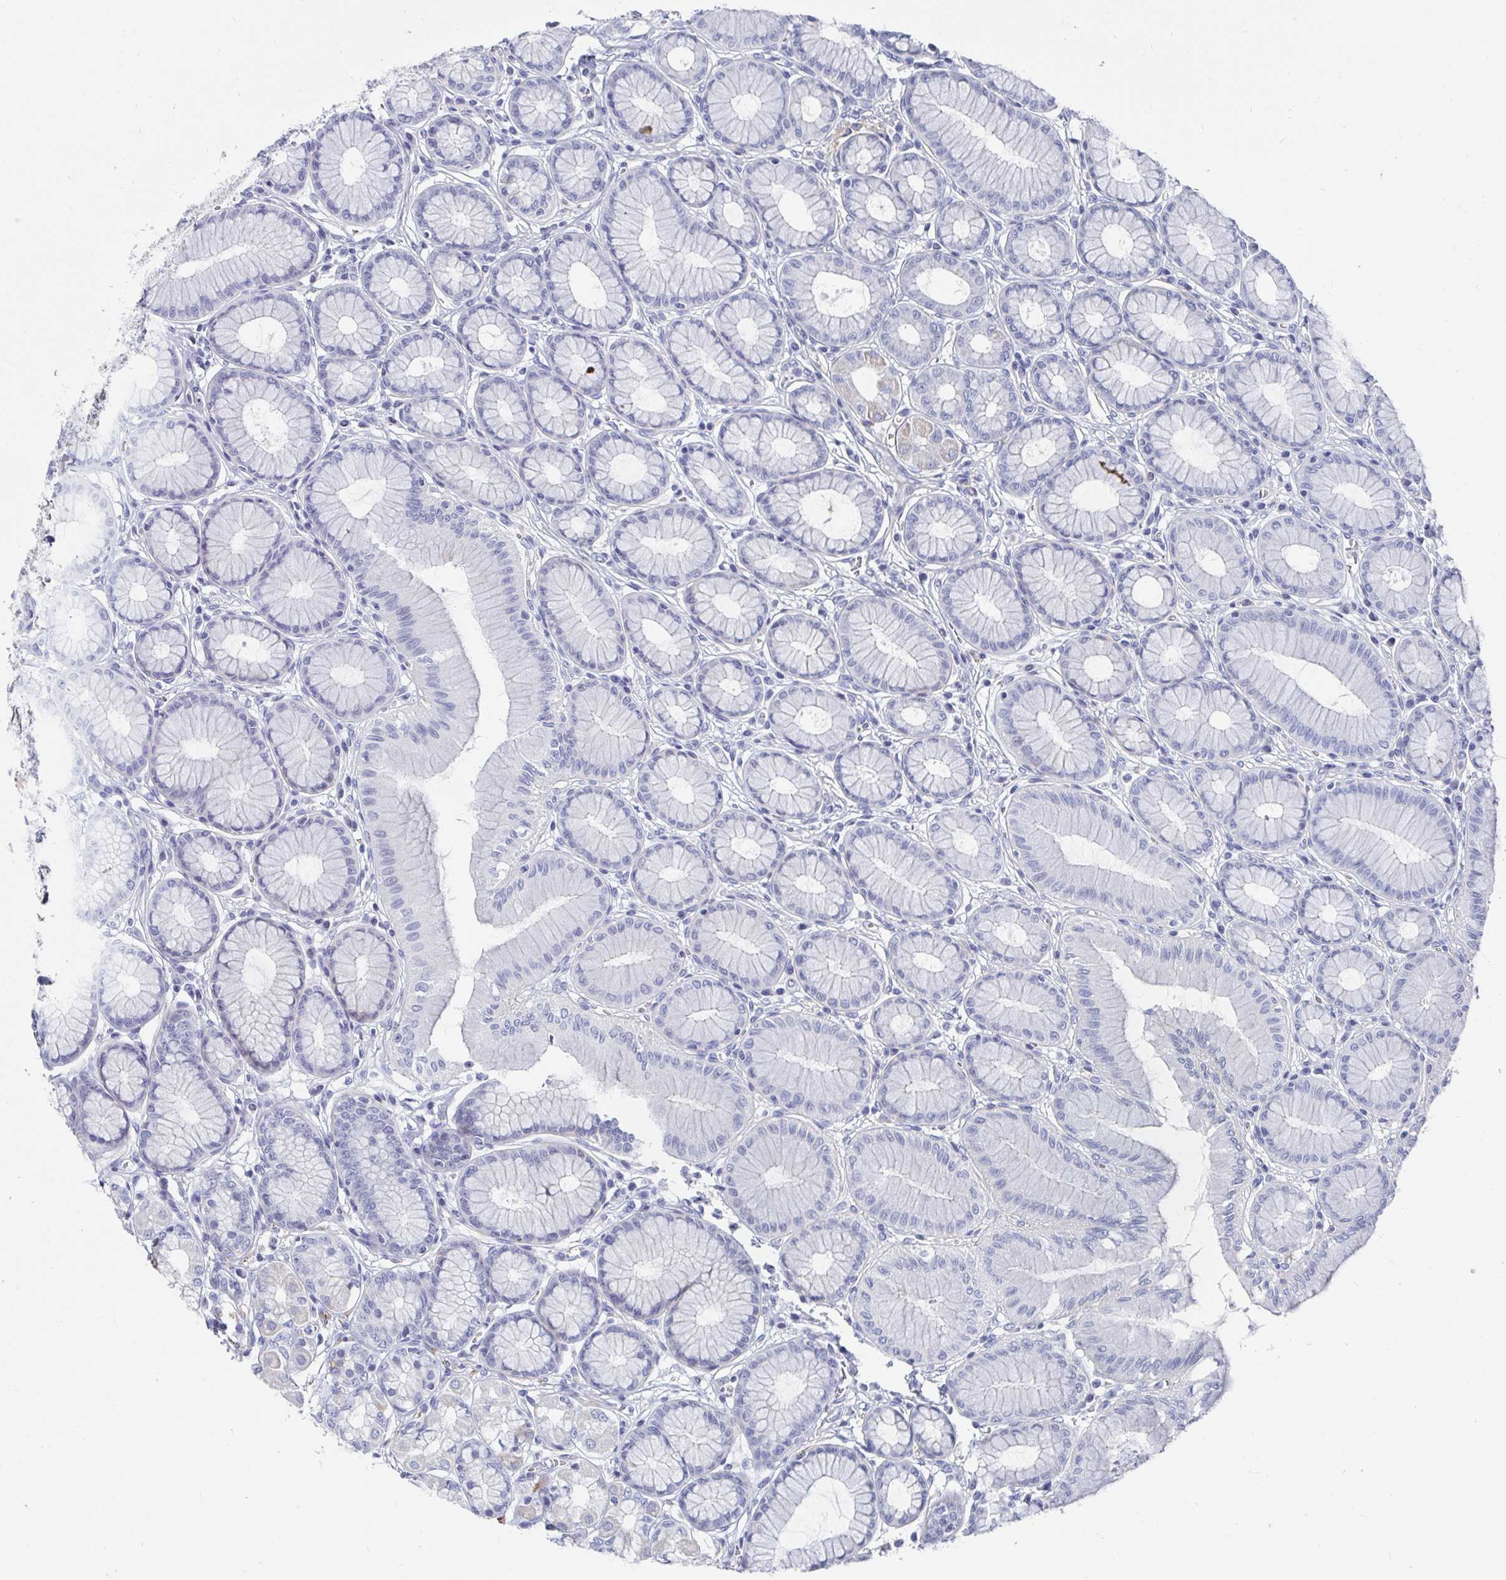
{"staining": {"intensity": "negative", "quantity": "none", "location": "none"}, "tissue": "stomach", "cell_type": "Glandular cells", "image_type": "normal", "snomed": [{"axis": "morphology", "description": "Normal tissue, NOS"}, {"axis": "topography", "description": "Stomach"}, {"axis": "topography", "description": "Stomach, lower"}], "caption": "Protein analysis of benign stomach displays no significant positivity in glandular cells.", "gene": "ZFP82", "patient": {"sex": "male", "age": 76}}